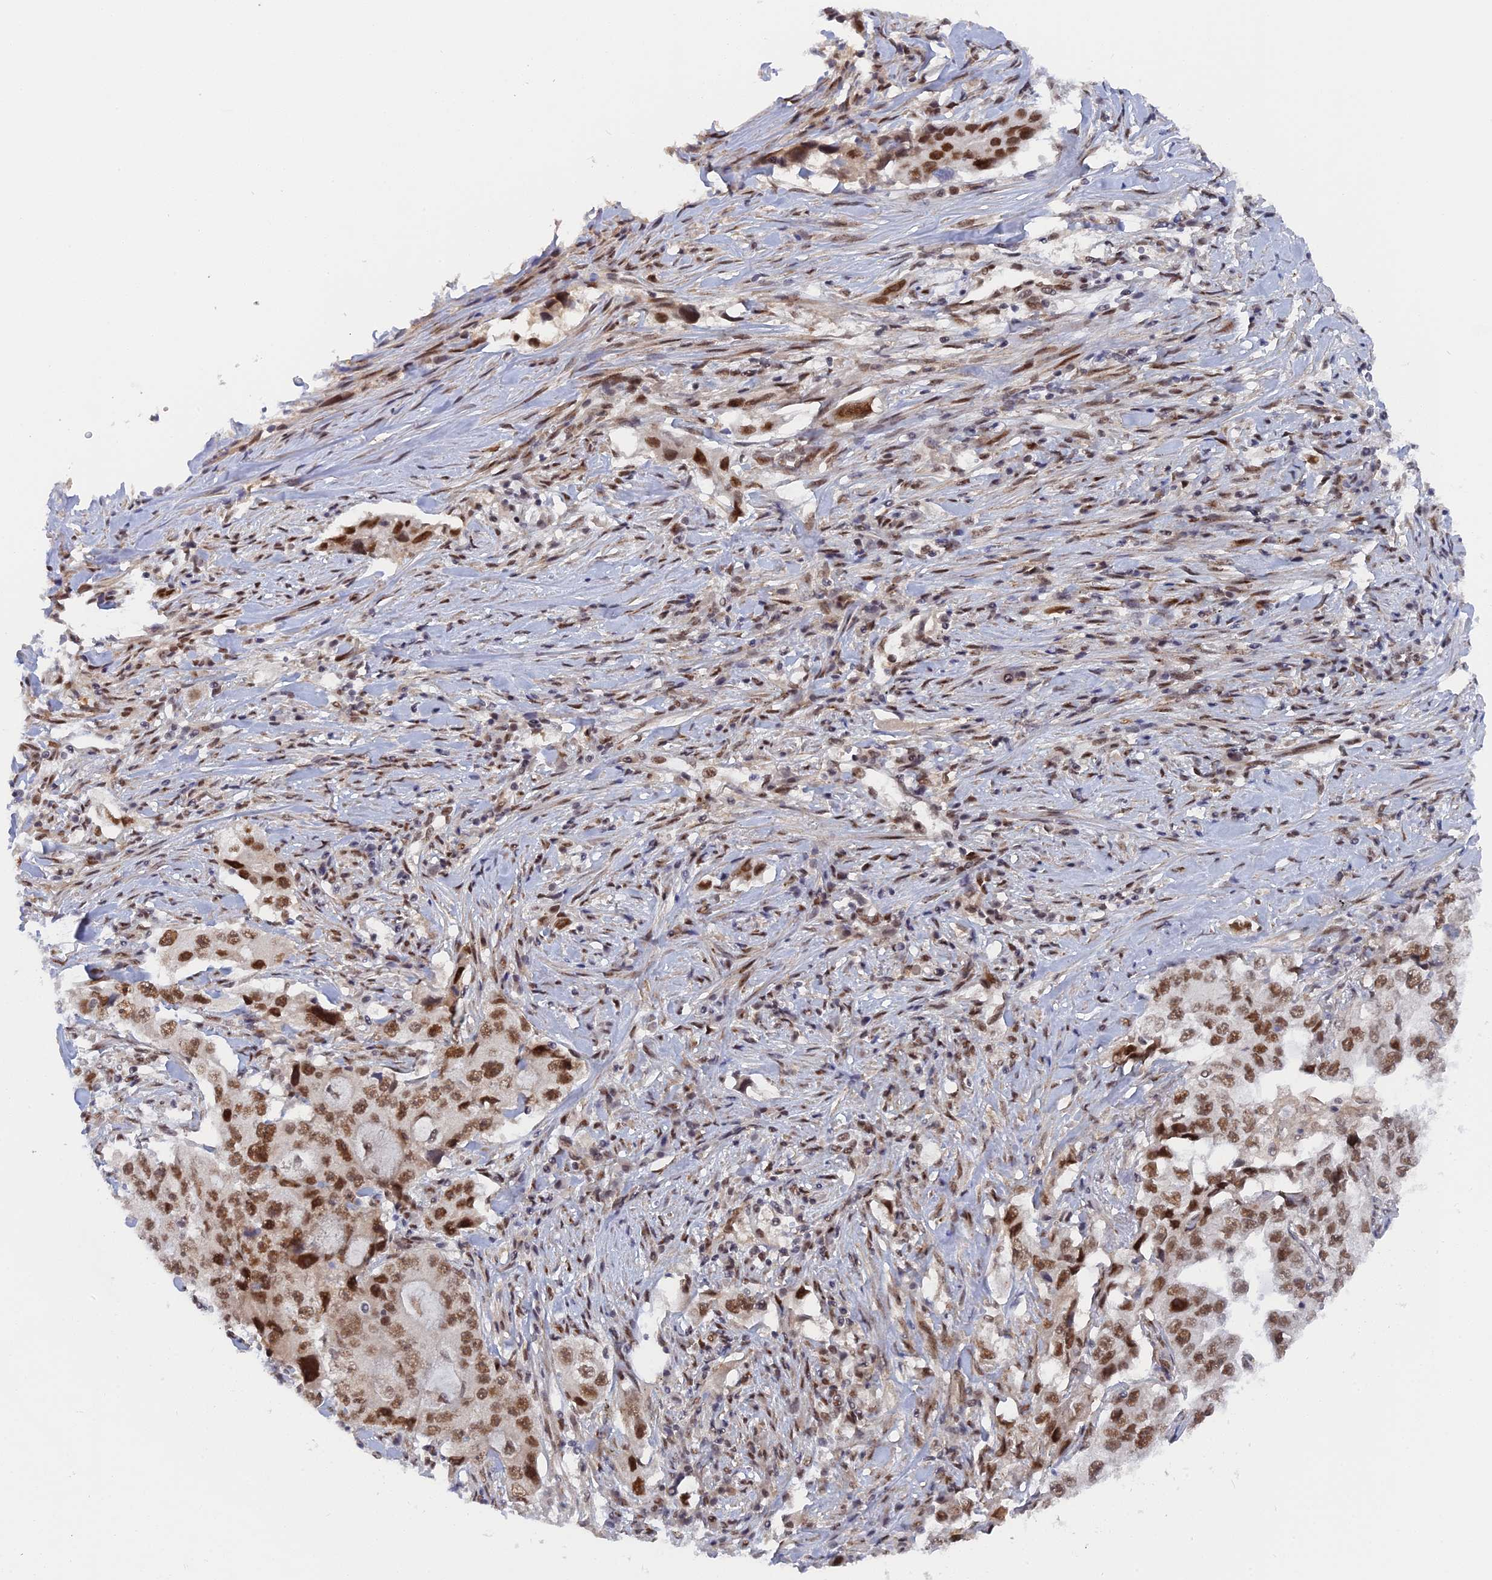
{"staining": {"intensity": "moderate", "quantity": ">75%", "location": "nuclear"}, "tissue": "lung cancer", "cell_type": "Tumor cells", "image_type": "cancer", "snomed": [{"axis": "morphology", "description": "Adenocarcinoma, NOS"}, {"axis": "topography", "description": "Lung"}], "caption": "Tumor cells reveal moderate nuclear positivity in approximately >75% of cells in lung adenocarcinoma. (brown staining indicates protein expression, while blue staining denotes nuclei).", "gene": "CCDC85A", "patient": {"sex": "female", "age": 51}}